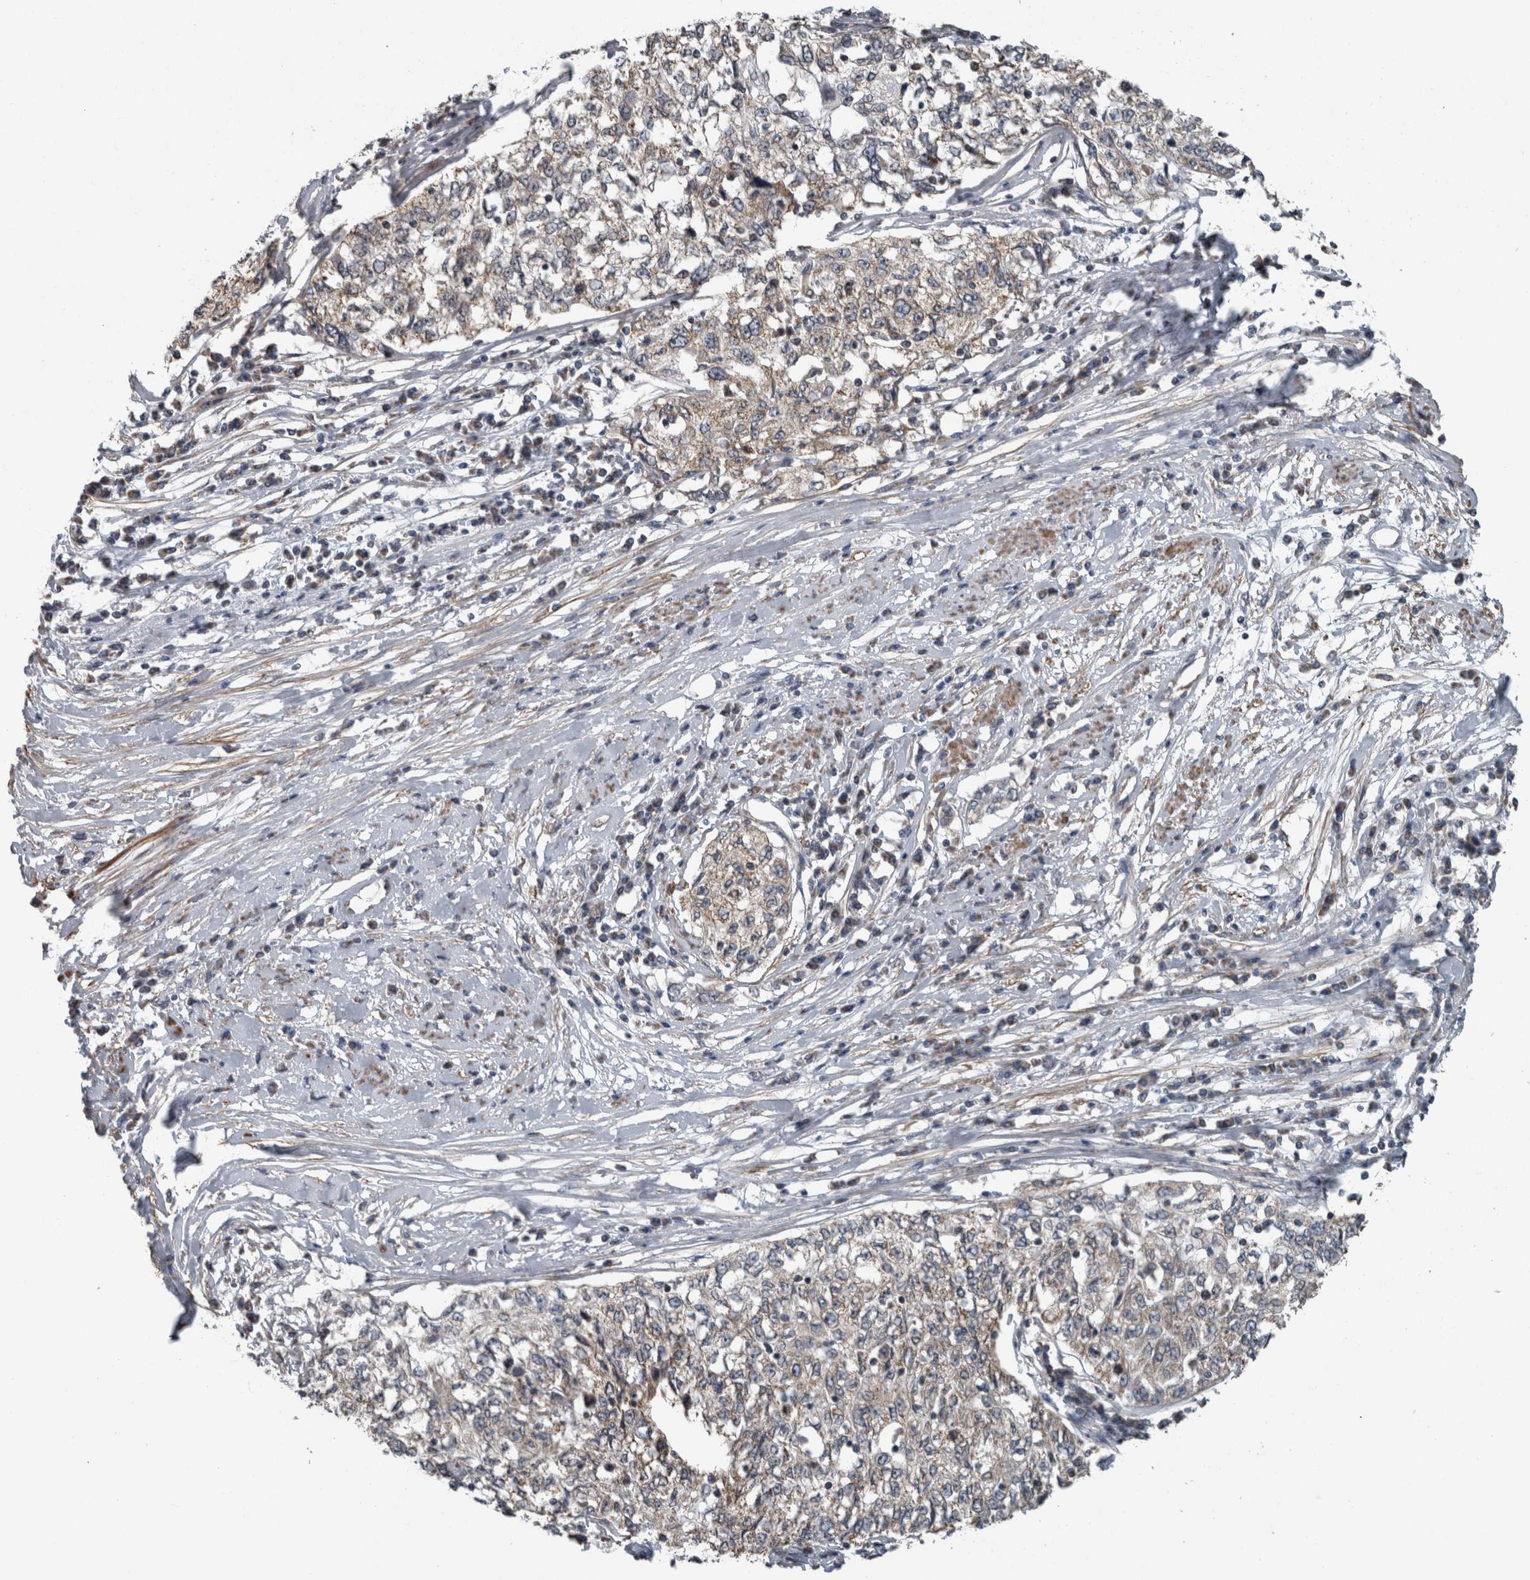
{"staining": {"intensity": "weak", "quantity": ">75%", "location": "cytoplasmic/membranous"}, "tissue": "cervical cancer", "cell_type": "Tumor cells", "image_type": "cancer", "snomed": [{"axis": "morphology", "description": "Squamous cell carcinoma, NOS"}, {"axis": "topography", "description": "Cervix"}], "caption": "Cervical cancer (squamous cell carcinoma) stained with a protein marker exhibits weak staining in tumor cells.", "gene": "ARMC1", "patient": {"sex": "female", "age": 57}}